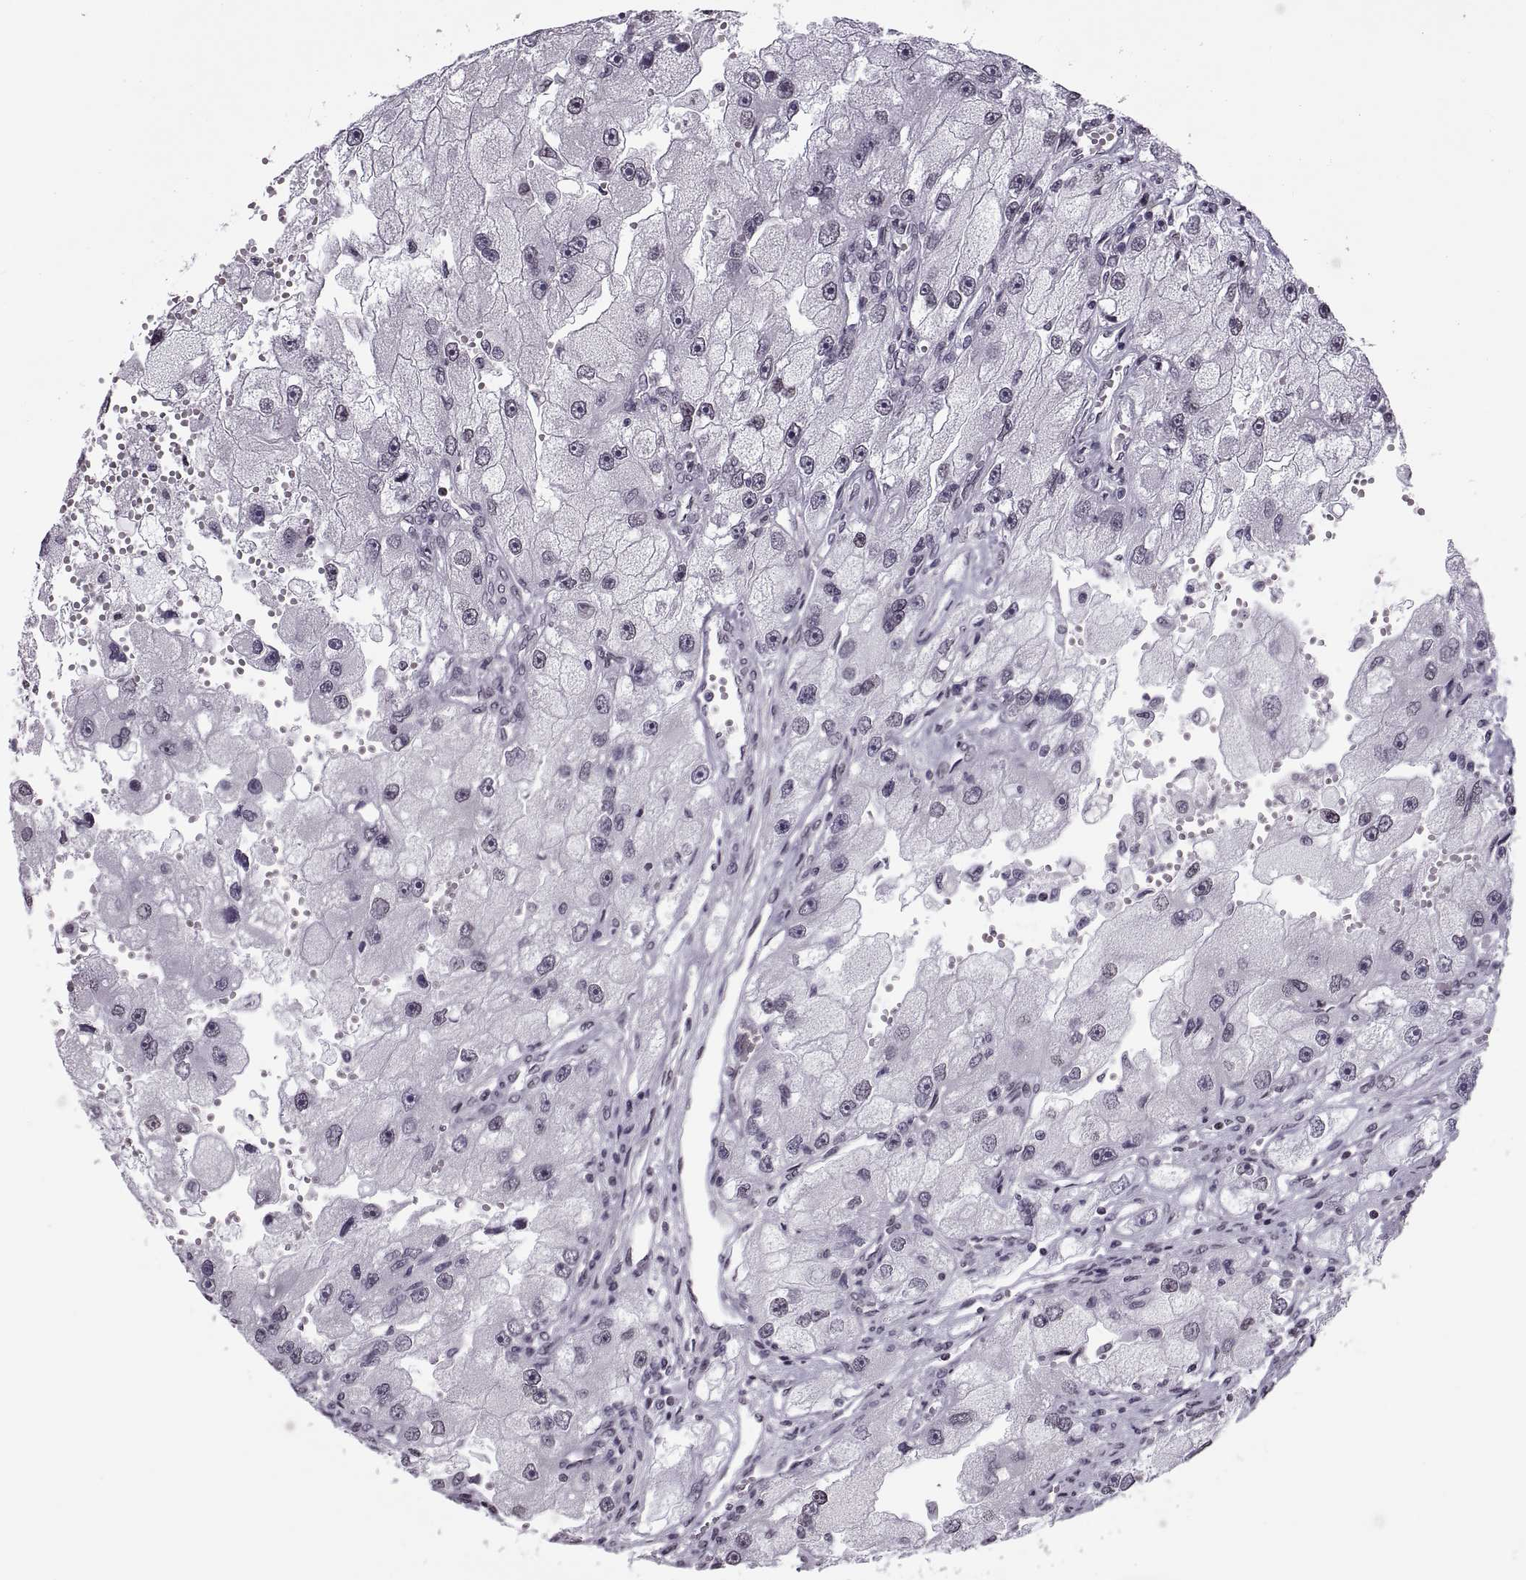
{"staining": {"intensity": "negative", "quantity": "none", "location": "none"}, "tissue": "renal cancer", "cell_type": "Tumor cells", "image_type": "cancer", "snomed": [{"axis": "morphology", "description": "Adenocarcinoma, NOS"}, {"axis": "topography", "description": "Kidney"}], "caption": "An image of human renal cancer (adenocarcinoma) is negative for staining in tumor cells. (DAB (3,3'-diaminobenzidine) immunohistochemistry (IHC) visualized using brightfield microscopy, high magnification).", "gene": "H1-8", "patient": {"sex": "male", "age": 63}}